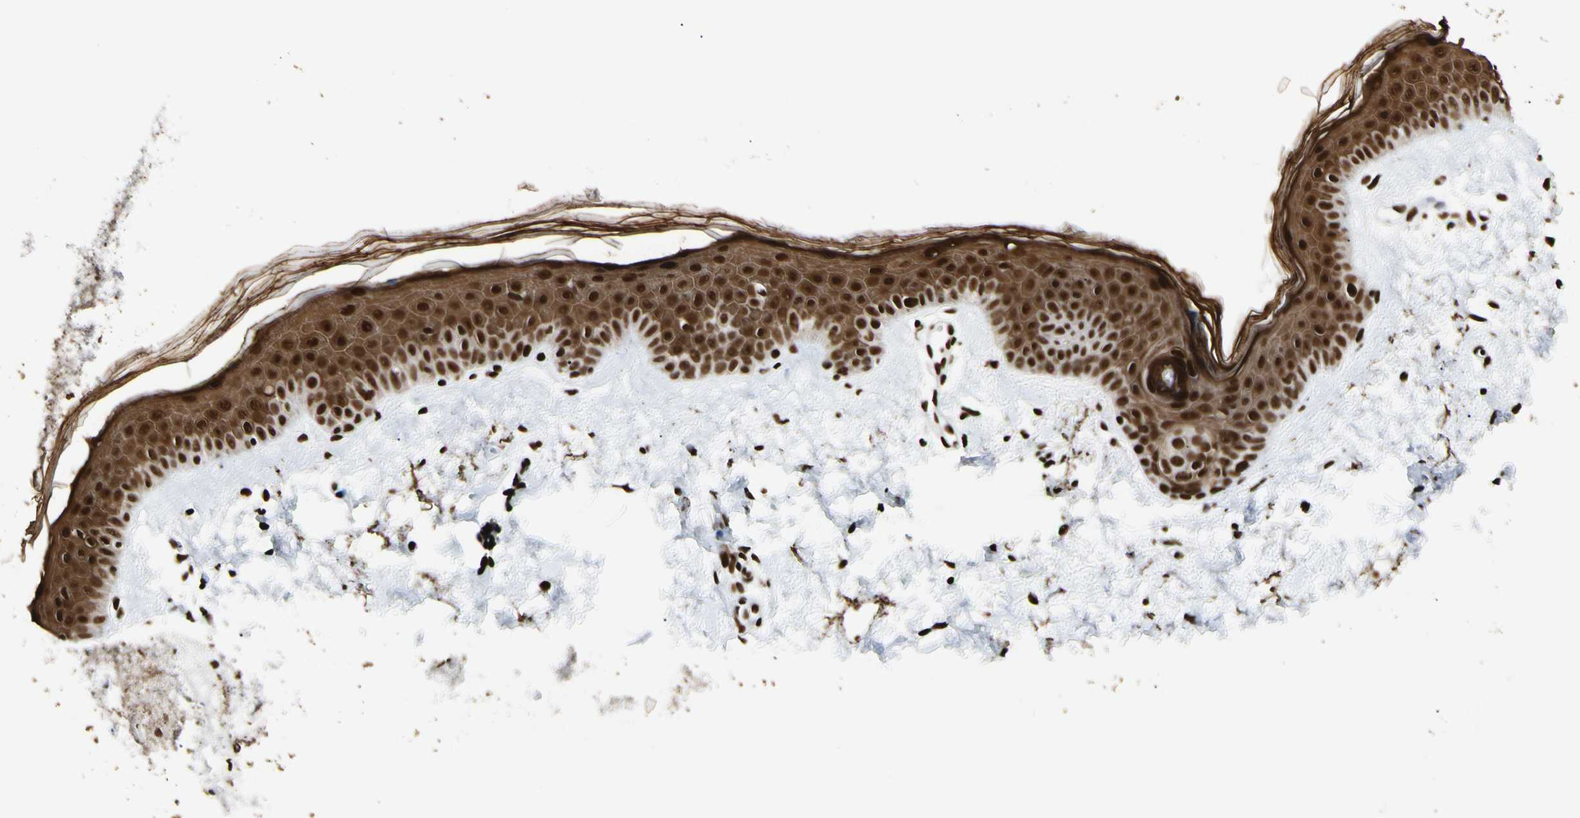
{"staining": {"intensity": "strong", "quantity": ">75%", "location": "nuclear"}, "tissue": "skin", "cell_type": "Fibroblasts", "image_type": "normal", "snomed": [{"axis": "morphology", "description": "Normal tissue, NOS"}, {"axis": "topography", "description": "Skin"}], "caption": "A photomicrograph of skin stained for a protein demonstrates strong nuclear brown staining in fibroblasts.", "gene": "FUS", "patient": {"sex": "female", "age": 56}}